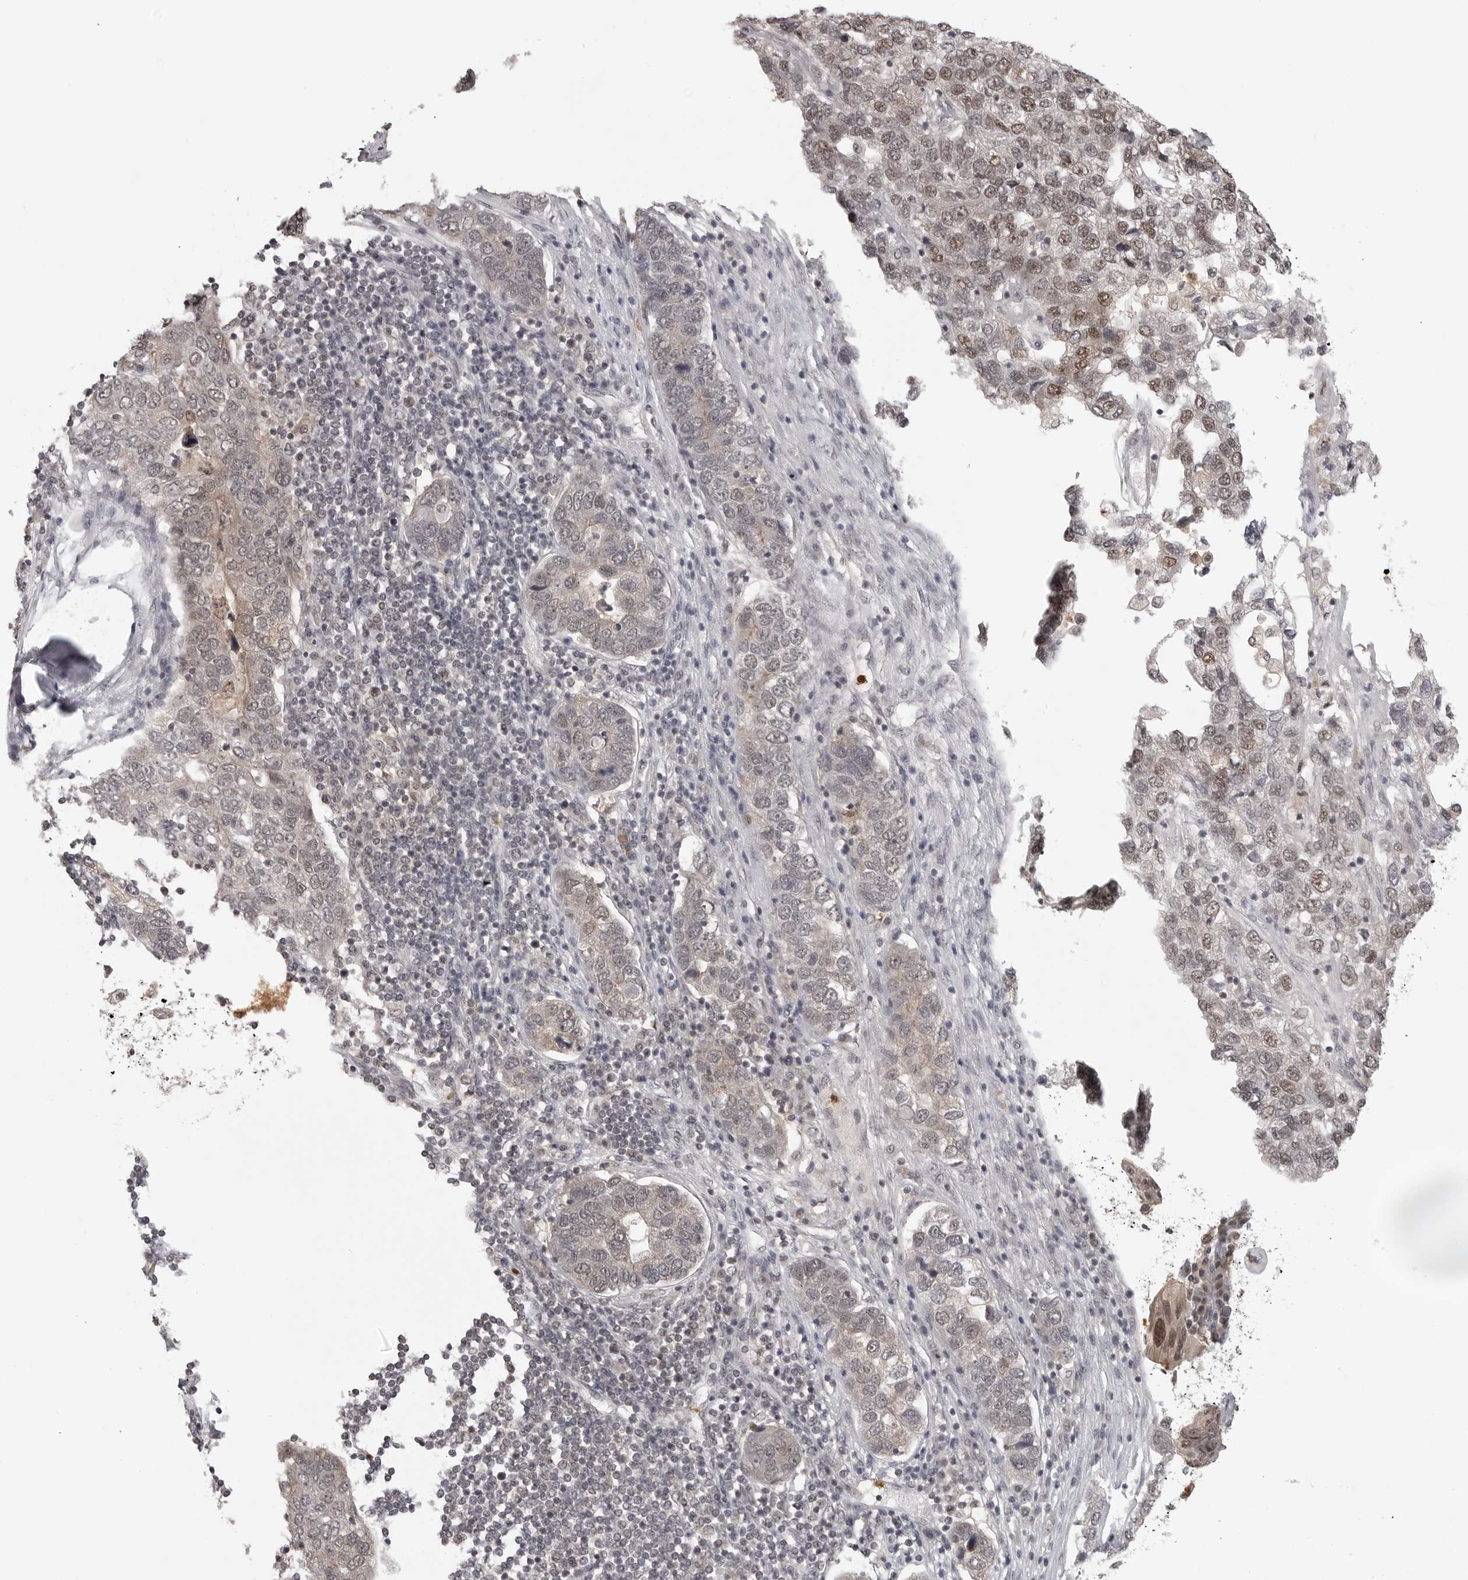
{"staining": {"intensity": "weak", "quantity": "25%-75%", "location": "cytoplasmic/membranous,nuclear"}, "tissue": "pancreatic cancer", "cell_type": "Tumor cells", "image_type": "cancer", "snomed": [{"axis": "morphology", "description": "Adenocarcinoma, NOS"}, {"axis": "topography", "description": "Pancreas"}], "caption": "This is an image of IHC staining of pancreatic cancer (adenocarcinoma), which shows weak expression in the cytoplasmic/membranous and nuclear of tumor cells.", "gene": "PEG3", "patient": {"sex": "female", "age": 61}}